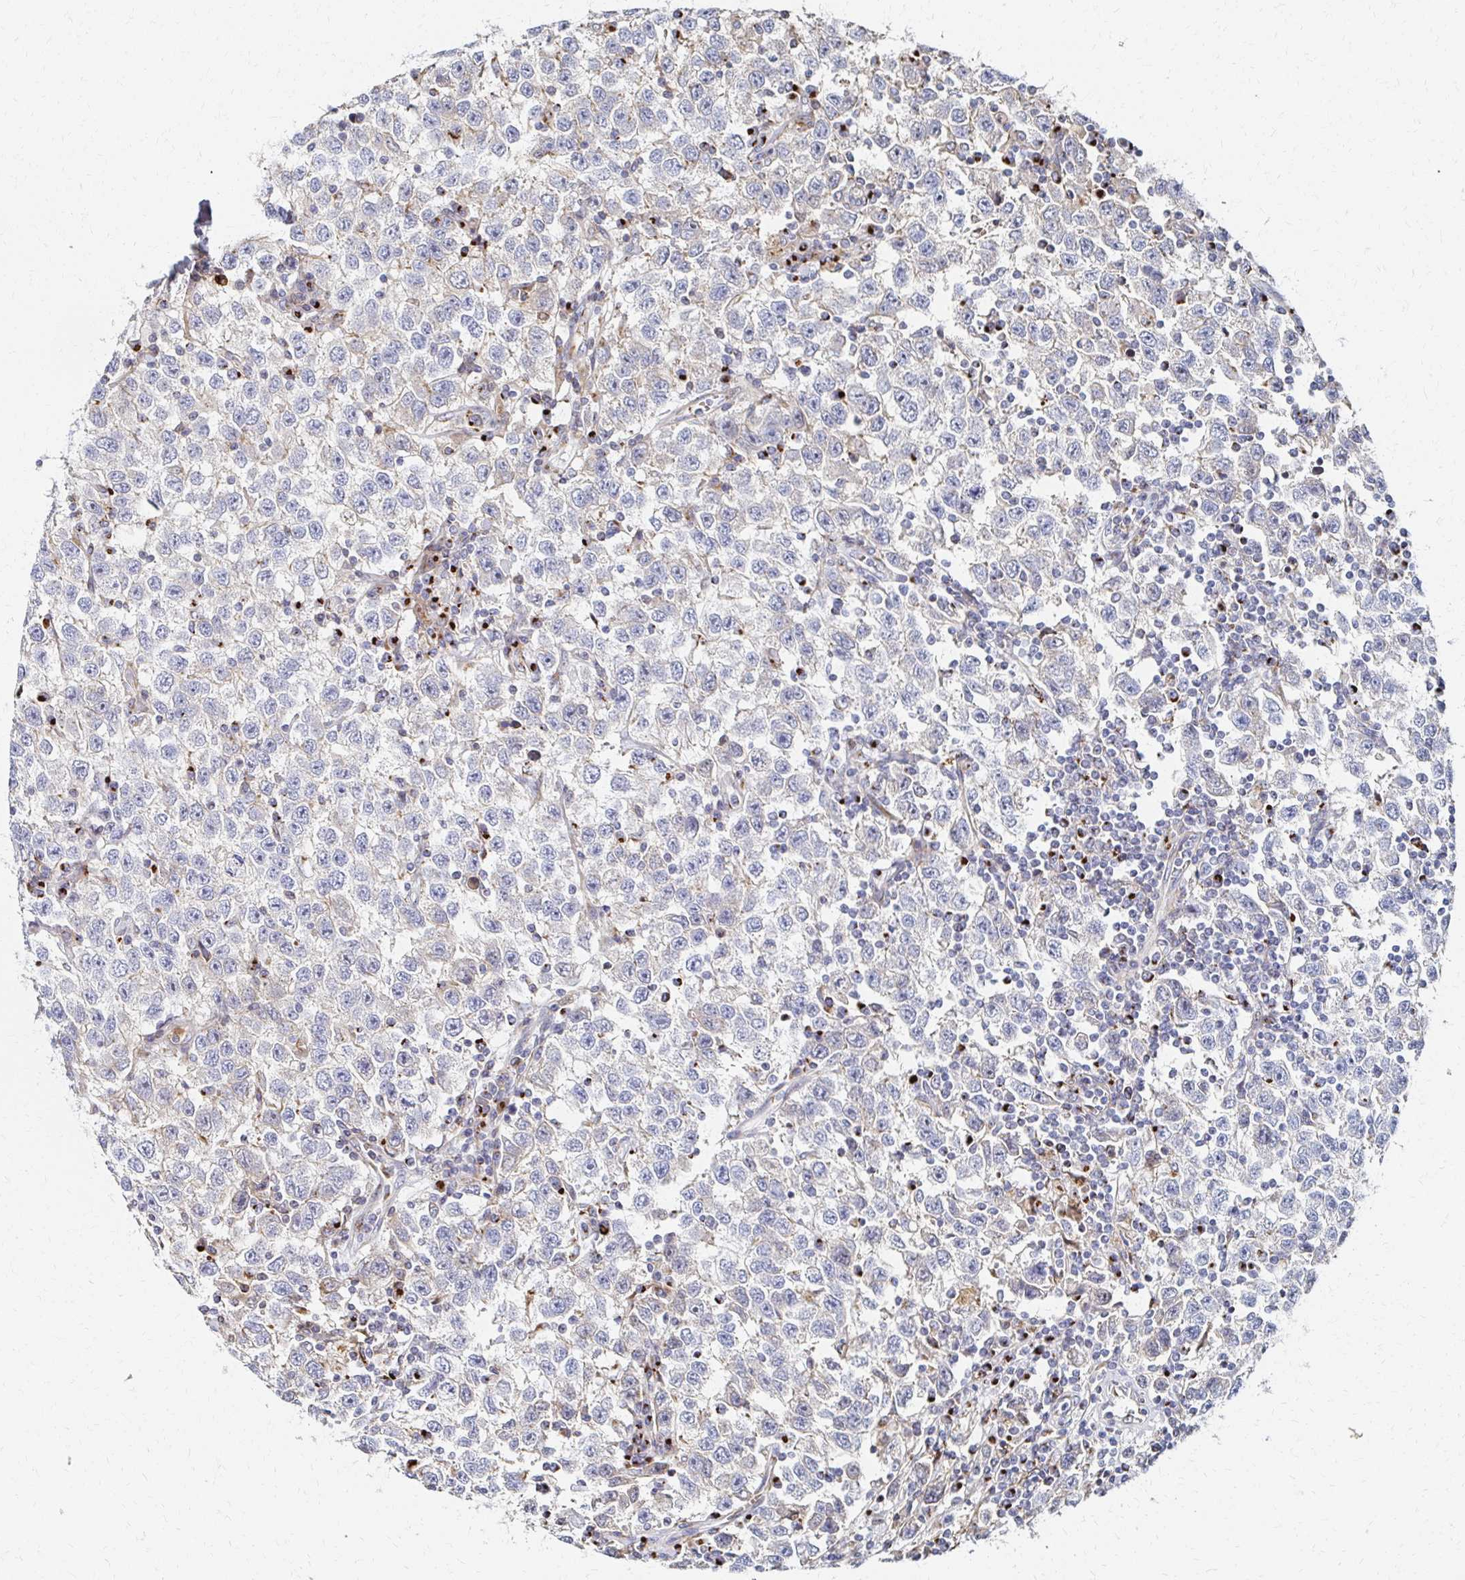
{"staining": {"intensity": "negative", "quantity": "none", "location": "none"}, "tissue": "testis cancer", "cell_type": "Tumor cells", "image_type": "cancer", "snomed": [{"axis": "morphology", "description": "Seminoma, NOS"}, {"axis": "topography", "description": "Testis"}], "caption": "High power microscopy histopathology image of an IHC photomicrograph of seminoma (testis), revealing no significant positivity in tumor cells.", "gene": "MAN1A1", "patient": {"sex": "male", "age": 41}}